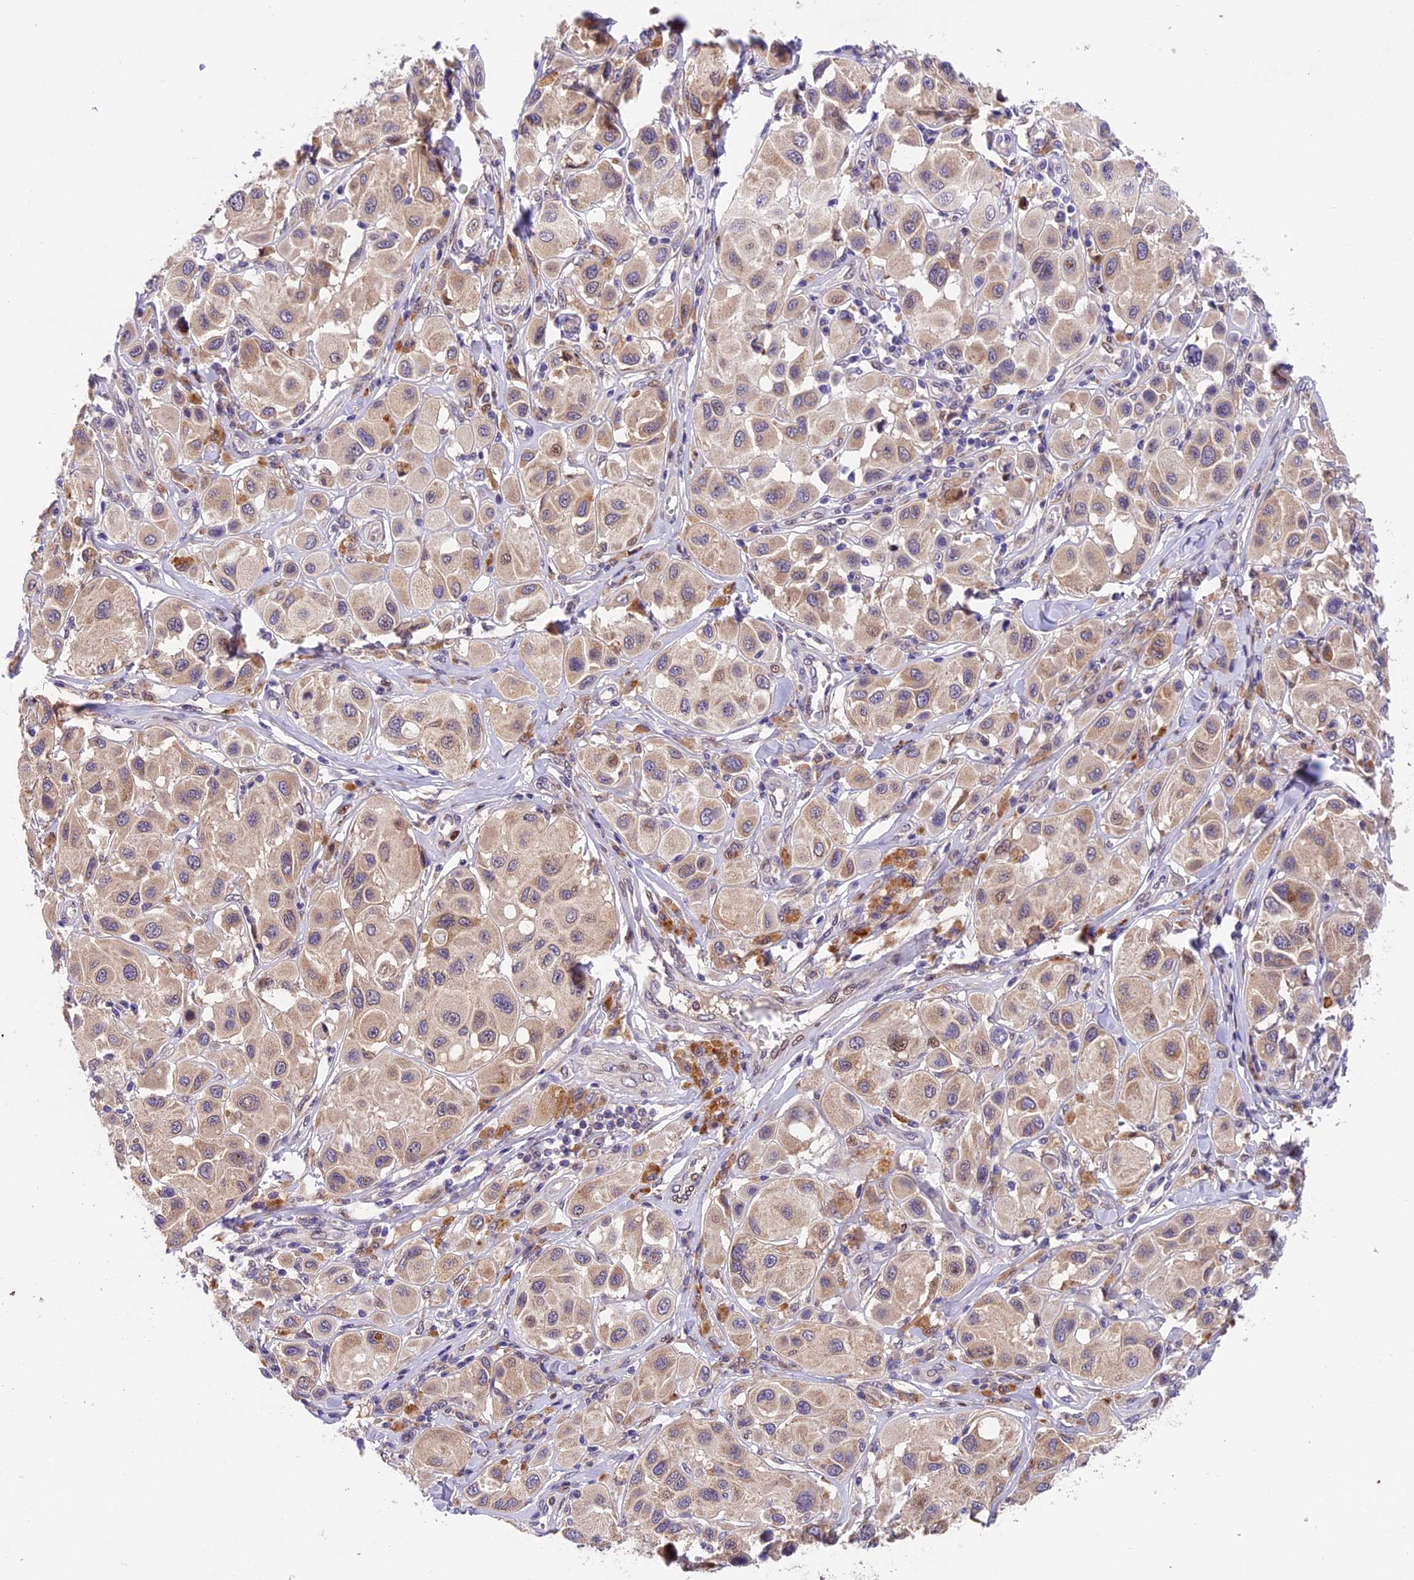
{"staining": {"intensity": "weak", "quantity": "25%-75%", "location": "cytoplasmic/membranous"}, "tissue": "melanoma", "cell_type": "Tumor cells", "image_type": "cancer", "snomed": [{"axis": "morphology", "description": "Malignant melanoma, Metastatic site"}, {"axis": "topography", "description": "Skin"}], "caption": "Weak cytoplasmic/membranous protein staining is seen in about 25%-75% of tumor cells in malignant melanoma (metastatic site).", "gene": "CCSER1", "patient": {"sex": "male", "age": 41}}